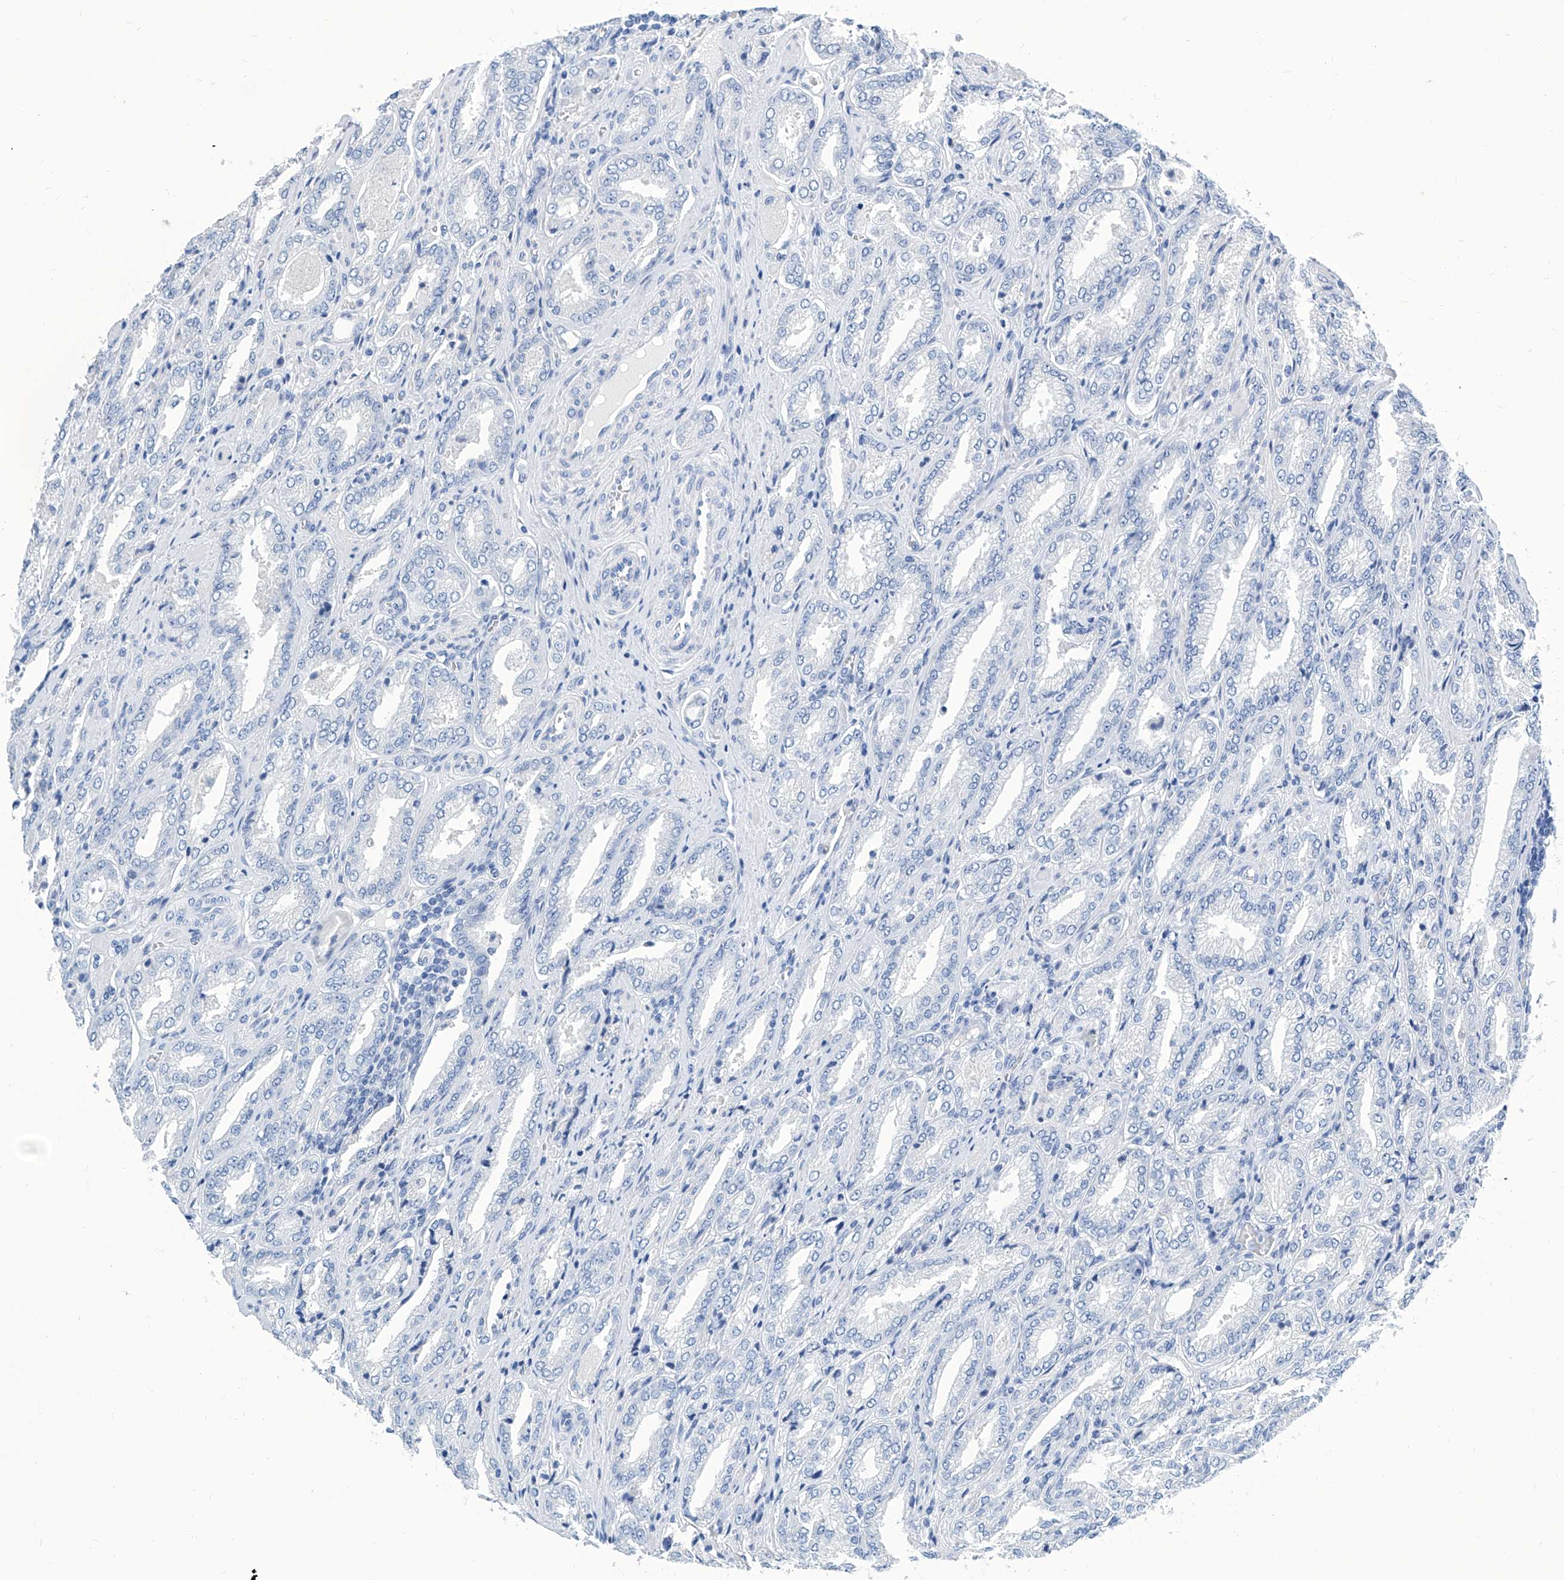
{"staining": {"intensity": "negative", "quantity": "none", "location": "none"}, "tissue": "prostate cancer", "cell_type": "Tumor cells", "image_type": "cancer", "snomed": [{"axis": "morphology", "description": "Adenocarcinoma, Low grade"}, {"axis": "topography", "description": "Prostate"}], "caption": "This is an immunohistochemistry (IHC) photomicrograph of prostate cancer (low-grade adenocarcinoma). There is no expression in tumor cells.", "gene": "ZNF519", "patient": {"sex": "male", "age": 62}}